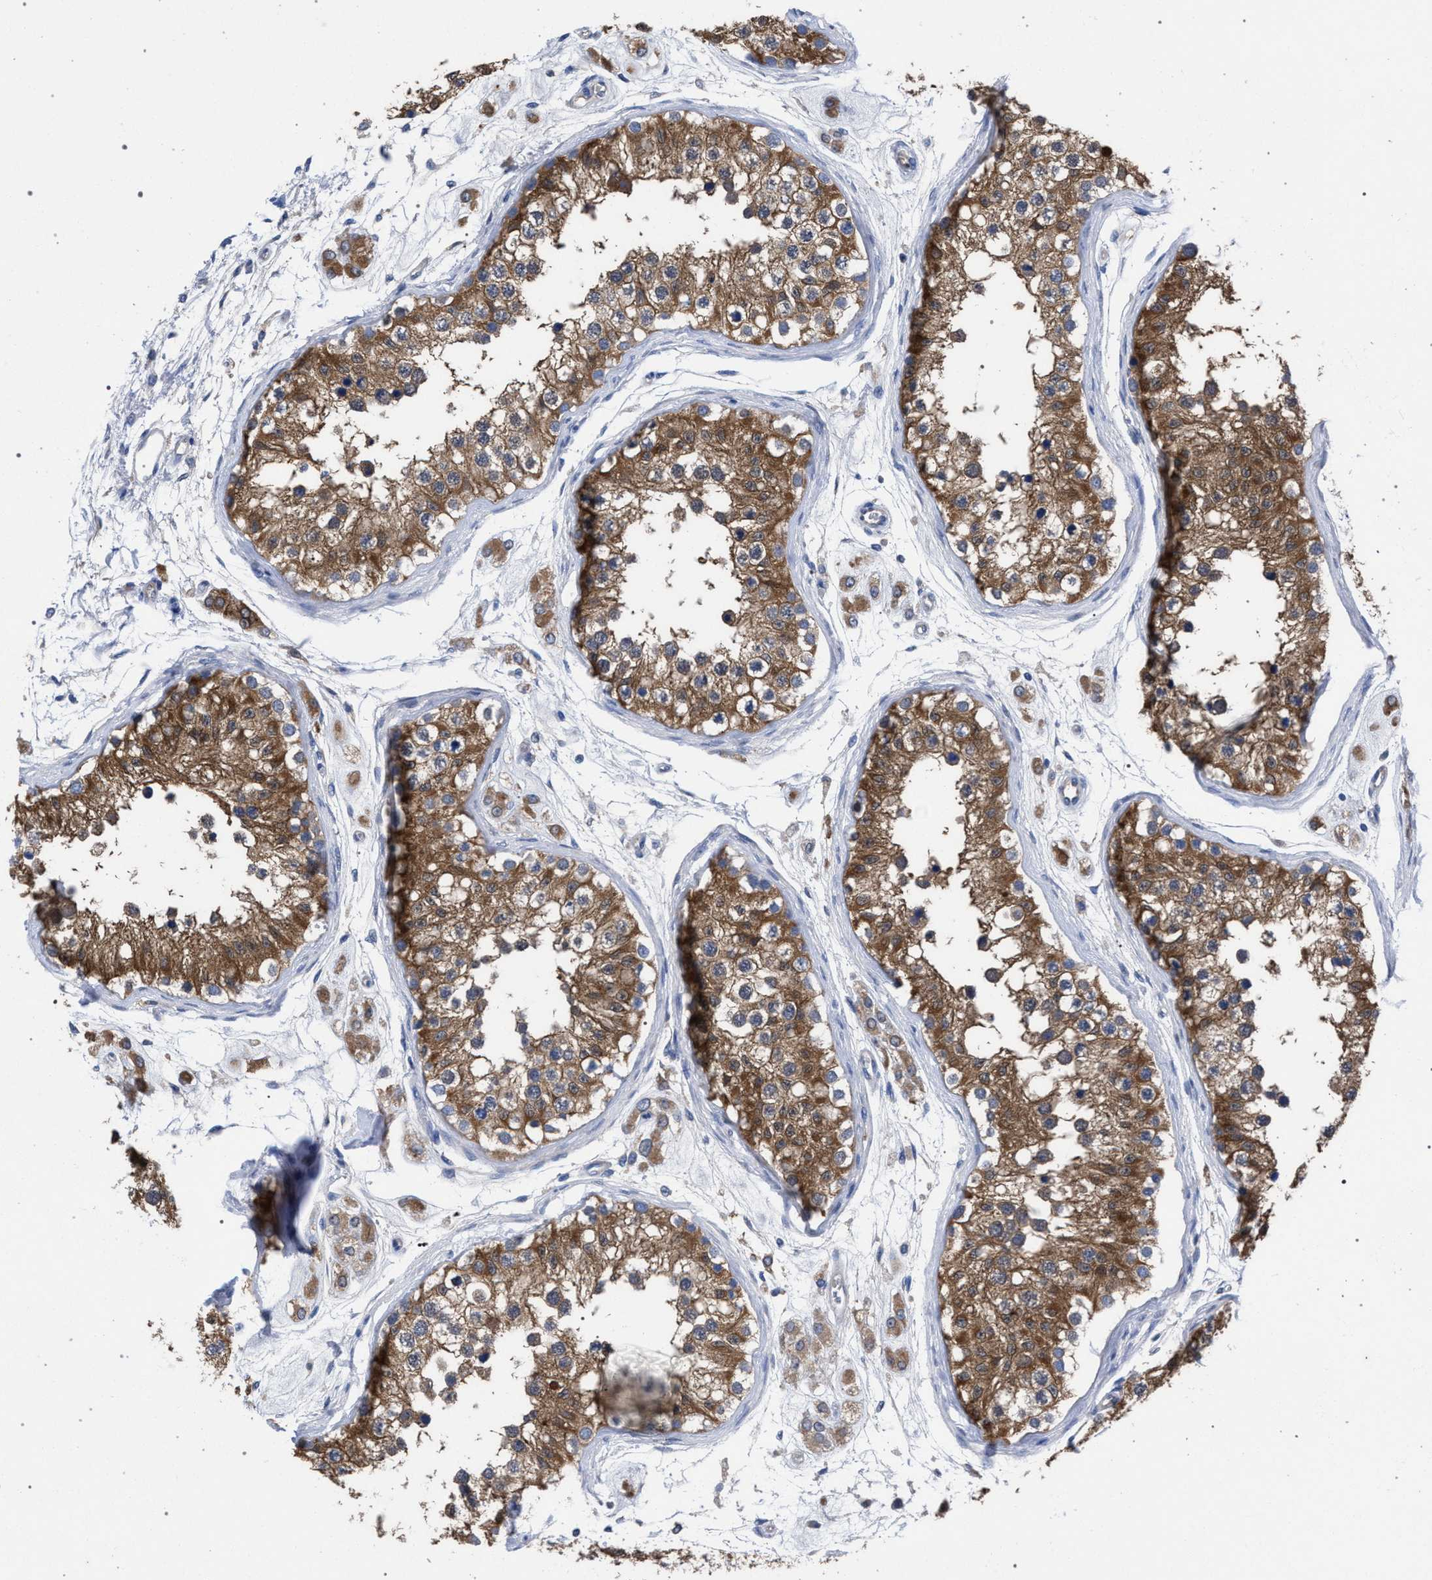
{"staining": {"intensity": "moderate", "quantity": ">75%", "location": "cytoplasmic/membranous"}, "tissue": "testis", "cell_type": "Cells in seminiferous ducts", "image_type": "normal", "snomed": [{"axis": "morphology", "description": "Normal tissue, NOS"}, {"axis": "morphology", "description": "Adenocarcinoma, metastatic, NOS"}, {"axis": "topography", "description": "Testis"}], "caption": "IHC staining of normal testis, which demonstrates medium levels of moderate cytoplasmic/membranous positivity in about >75% of cells in seminiferous ducts indicating moderate cytoplasmic/membranous protein expression. The staining was performed using DAB (brown) for protein detection and nuclei were counterstained in hematoxylin (blue).", "gene": "GMPR", "patient": {"sex": "male", "age": 26}}